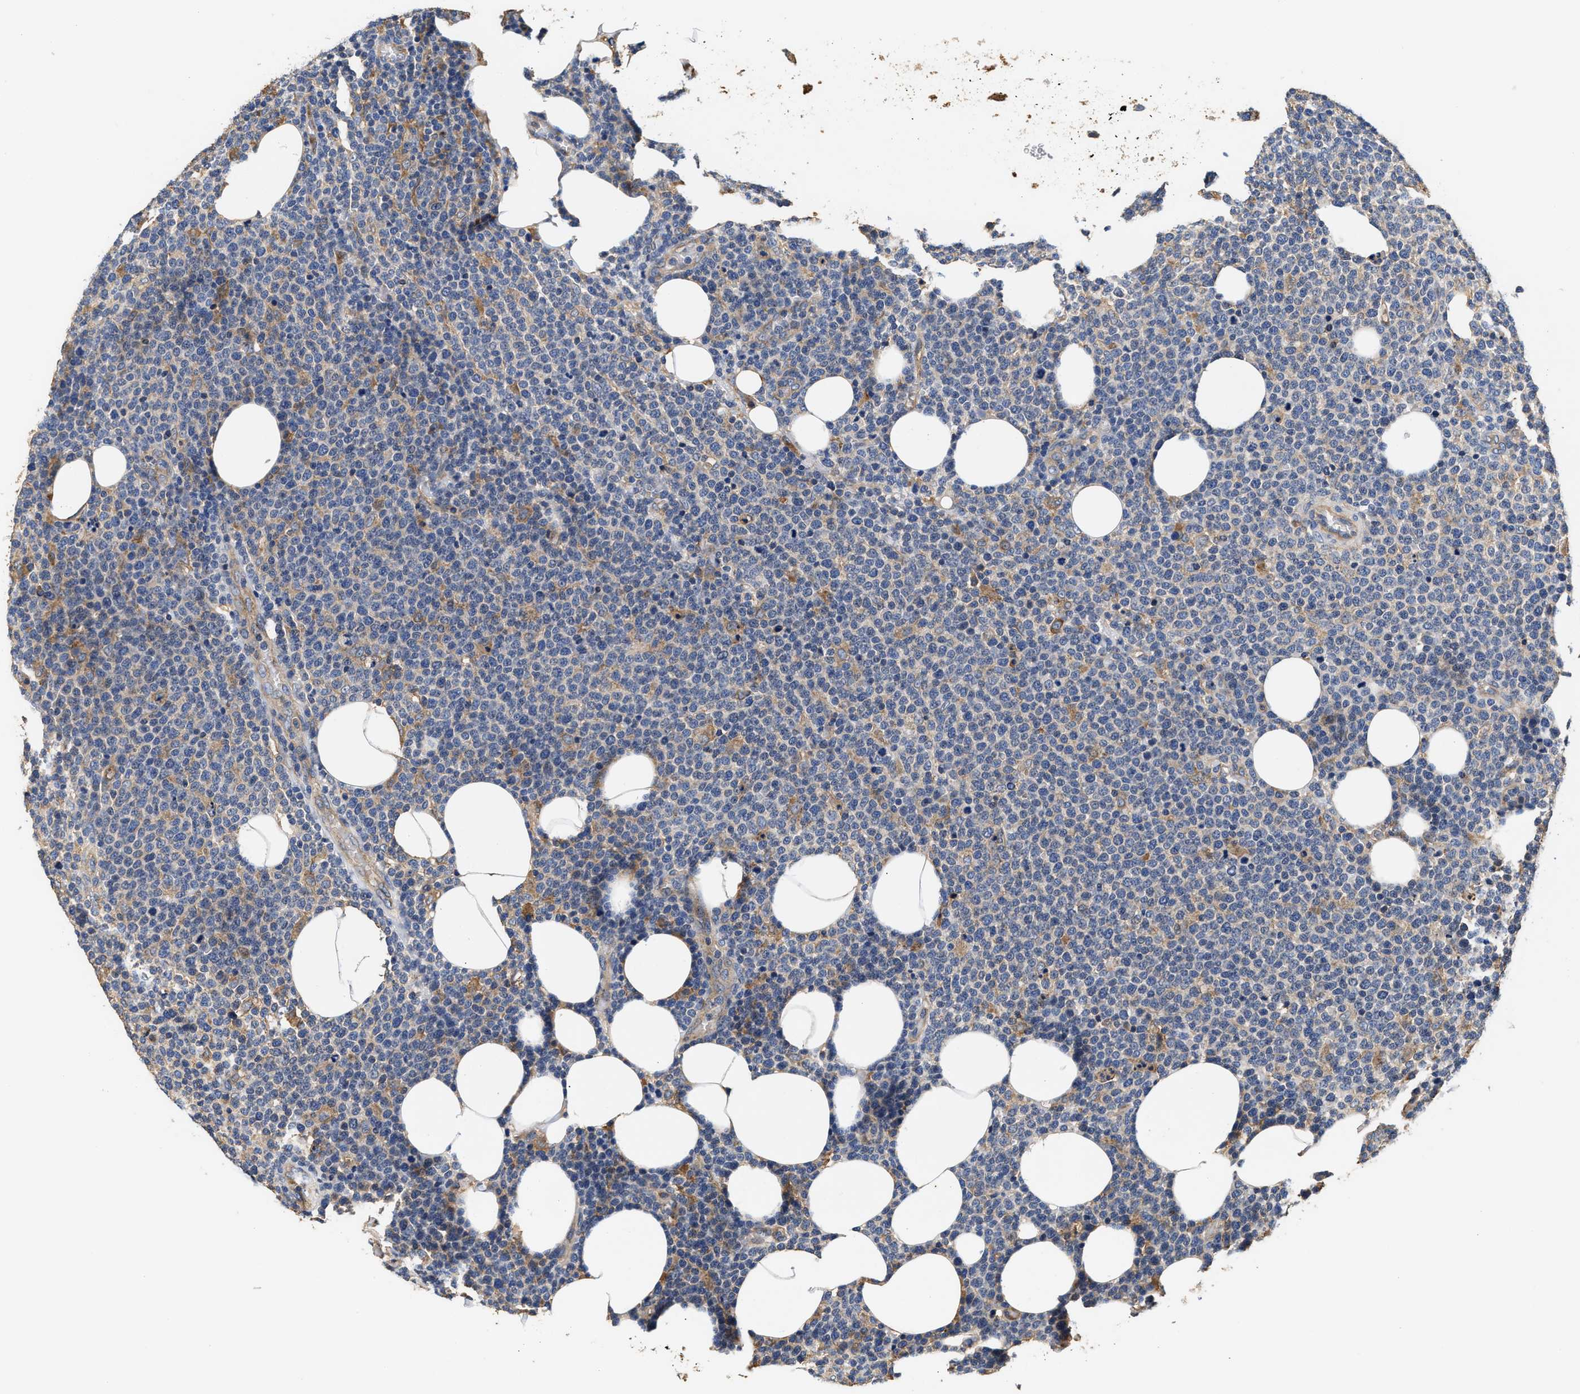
{"staining": {"intensity": "moderate", "quantity": "<25%", "location": "cytoplasmic/membranous"}, "tissue": "lymphoma", "cell_type": "Tumor cells", "image_type": "cancer", "snomed": [{"axis": "morphology", "description": "Malignant lymphoma, non-Hodgkin's type, High grade"}, {"axis": "topography", "description": "Lymph node"}], "caption": "High-grade malignant lymphoma, non-Hodgkin's type tissue demonstrates moderate cytoplasmic/membranous staining in about <25% of tumor cells, visualized by immunohistochemistry. Using DAB (brown) and hematoxylin (blue) stains, captured at high magnification using brightfield microscopy.", "gene": "KLB", "patient": {"sex": "male", "age": 61}}